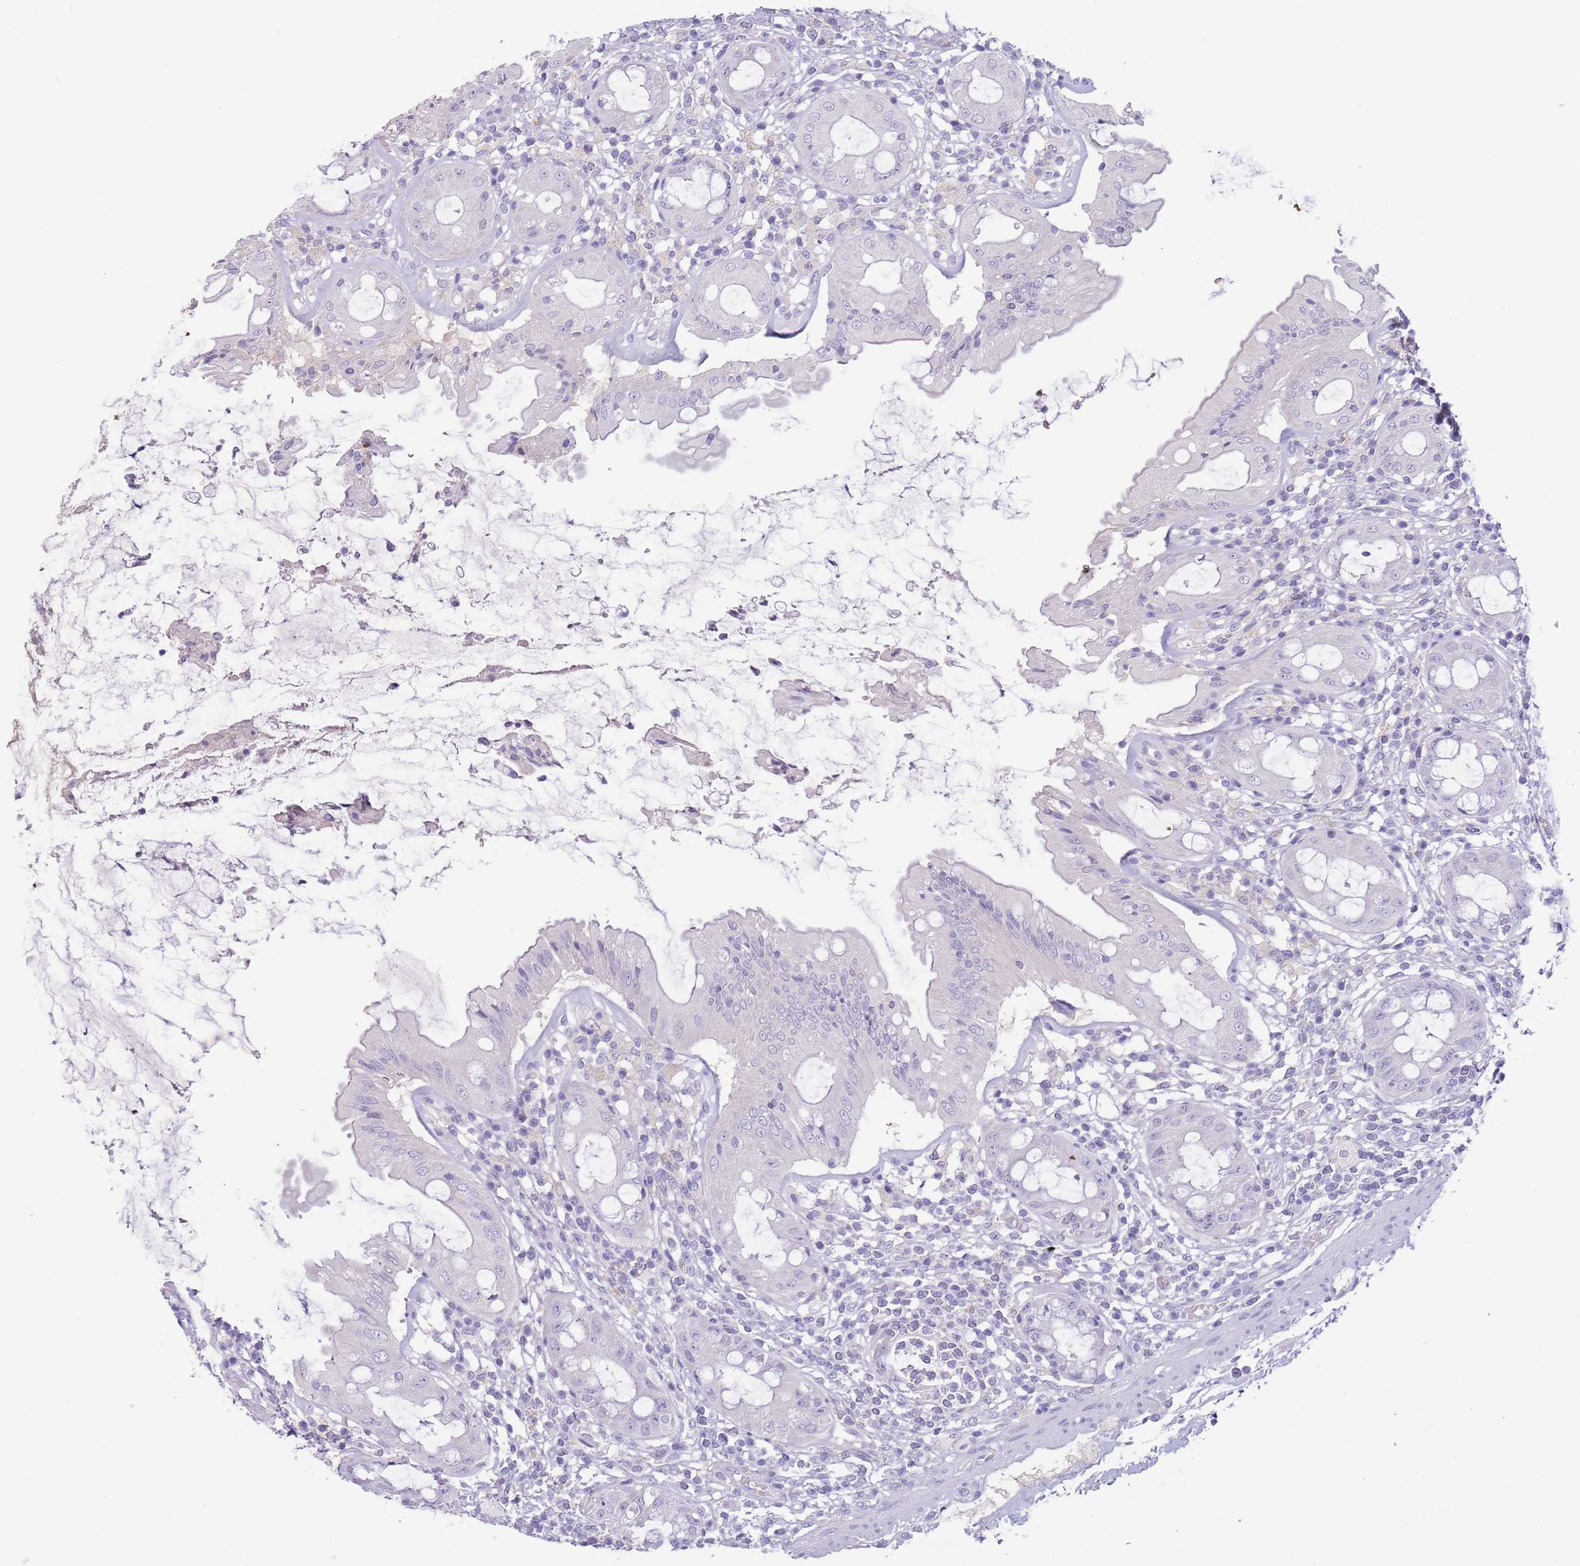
{"staining": {"intensity": "negative", "quantity": "none", "location": "none"}, "tissue": "rectum", "cell_type": "Glandular cells", "image_type": "normal", "snomed": [{"axis": "morphology", "description": "Normal tissue, NOS"}, {"axis": "topography", "description": "Rectum"}], "caption": "Rectum stained for a protein using immunohistochemistry (IHC) exhibits no positivity glandular cells.", "gene": "TOX2", "patient": {"sex": "female", "age": 57}}